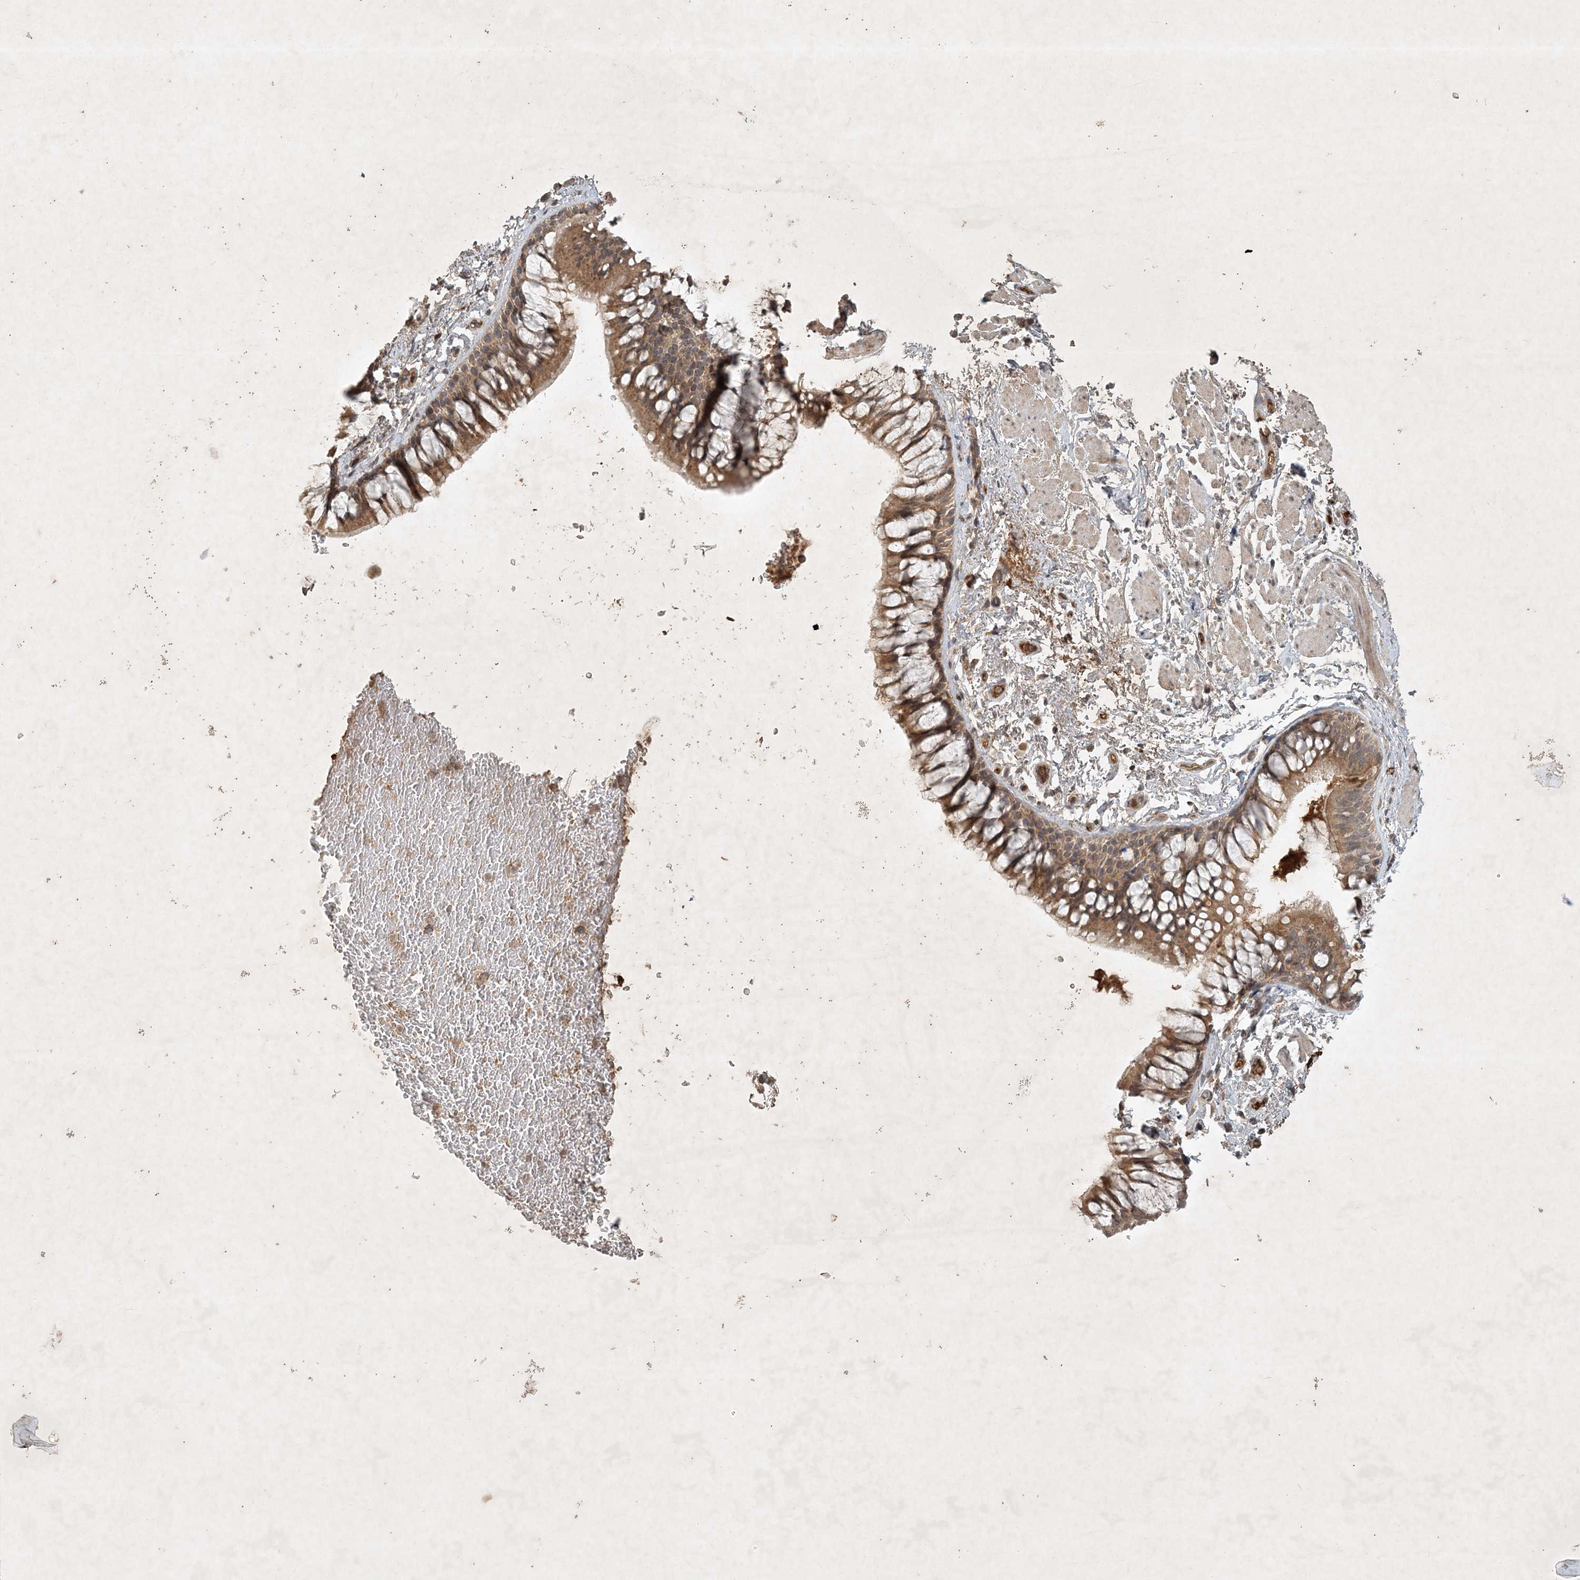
{"staining": {"intensity": "moderate", "quantity": ">75%", "location": "cytoplasmic/membranous"}, "tissue": "bronchus", "cell_type": "Respiratory epithelial cells", "image_type": "normal", "snomed": [{"axis": "morphology", "description": "Normal tissue, NOS"}, {"axis": "topography", "description": "Cartilage tissue"}, {"axis": "topography", "description": "Bronchus"}], "caption": "Protein staining shows moderate cytoplasmic/membranous positivity in about >75% of respiratory epithelial cells in benign bronchus. (DAB (3,3'-diaminobenzidine) IHC, brown staining for protein, blue staining for nuclei).", "gene": "TNFAIP6", "patient": {"sex": "female", "age": 73}}